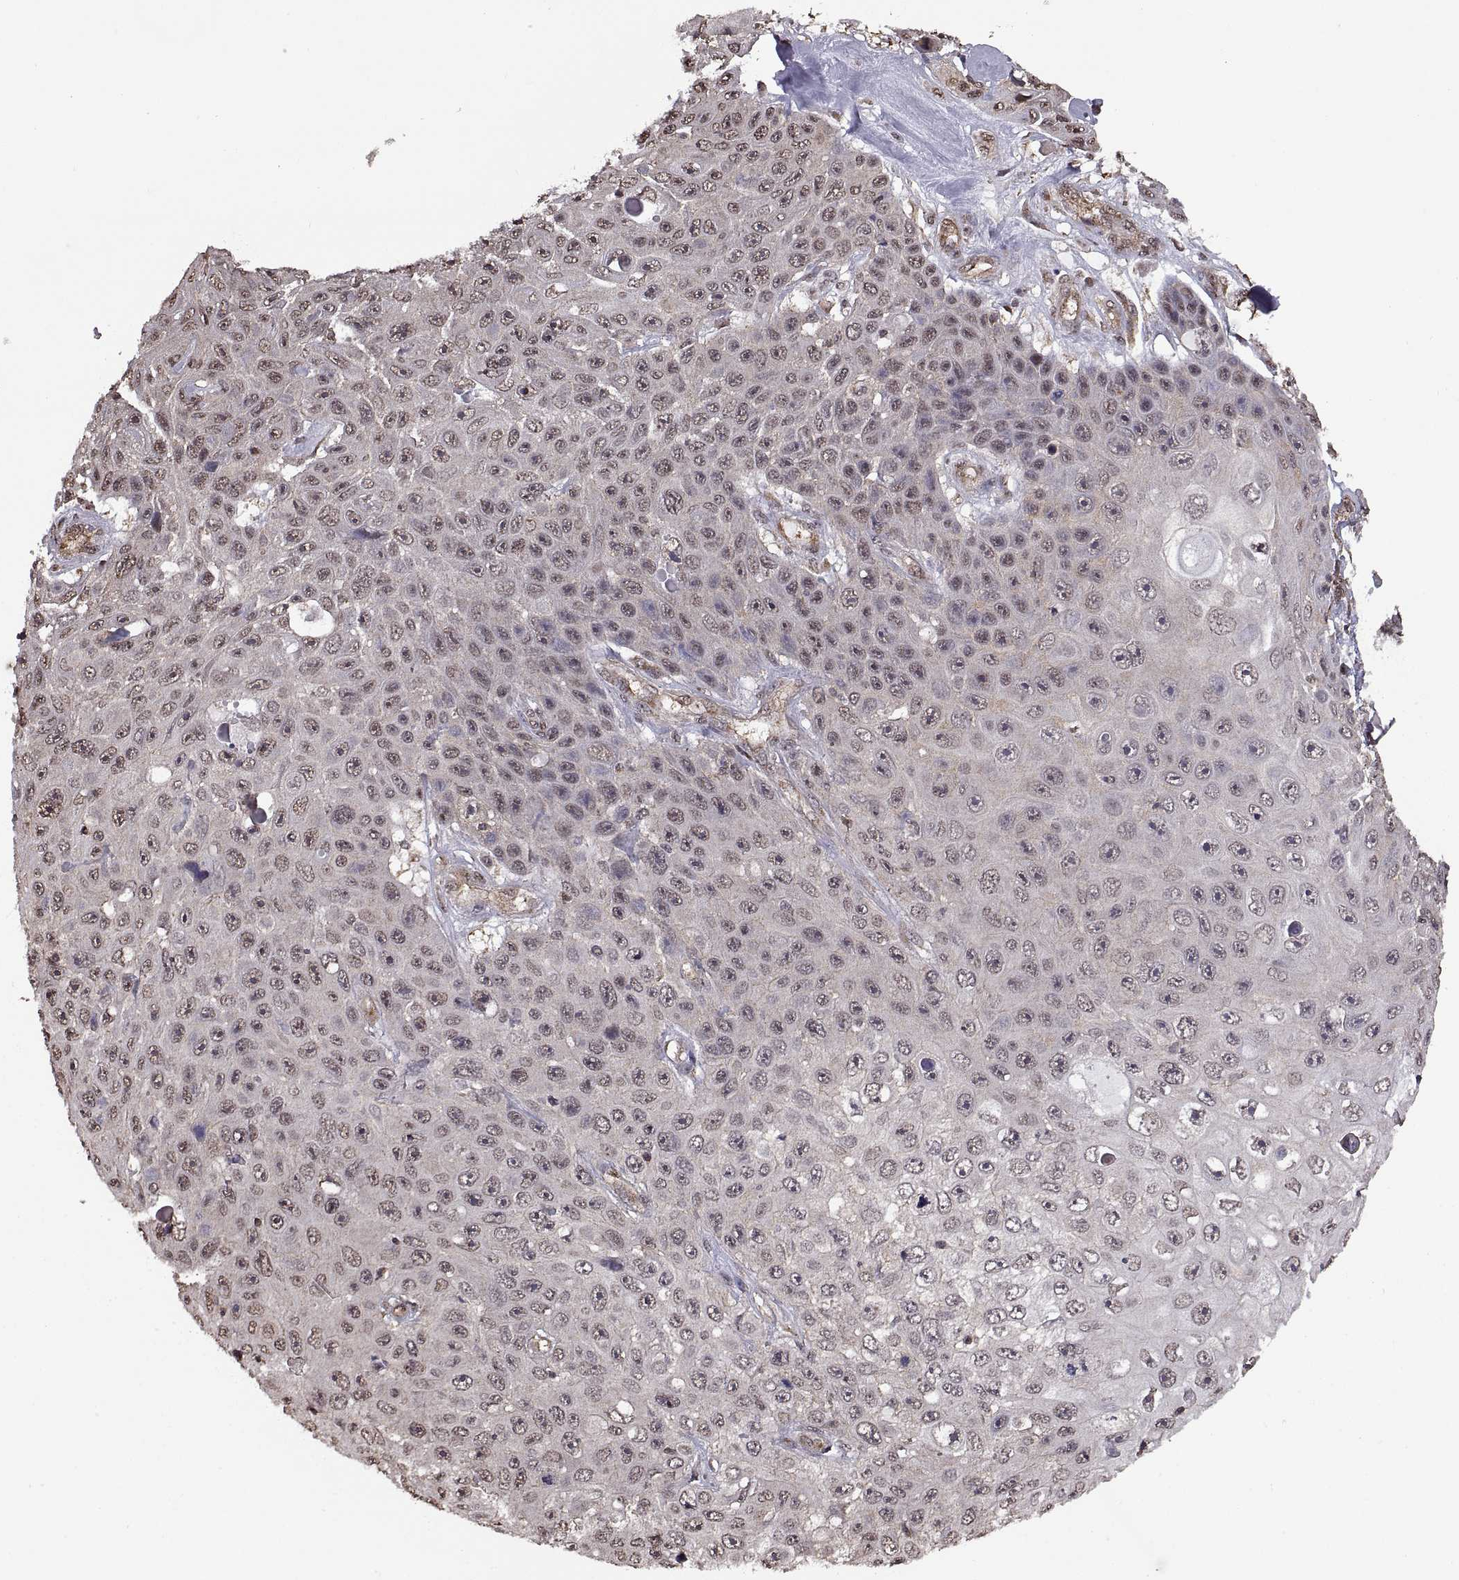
{"staining": {"intensity": "negative", "quantity": "none", "location": "none"}, "tissue": "skin cancer", "cell_type": "Tumor cells", "image_type": "cancer", "snomed": [{"axis": "morphology", "description": "Squamous cell carcinoma, NOS"}, {"axis": "topography", "description": "Skin"}], "caption": "Image shows no significant protein positivity in tumor cells of squamous cell carcinoma (skin).", "gene": "ARRB1", "patient": {"sex": "male", "age": 82}}